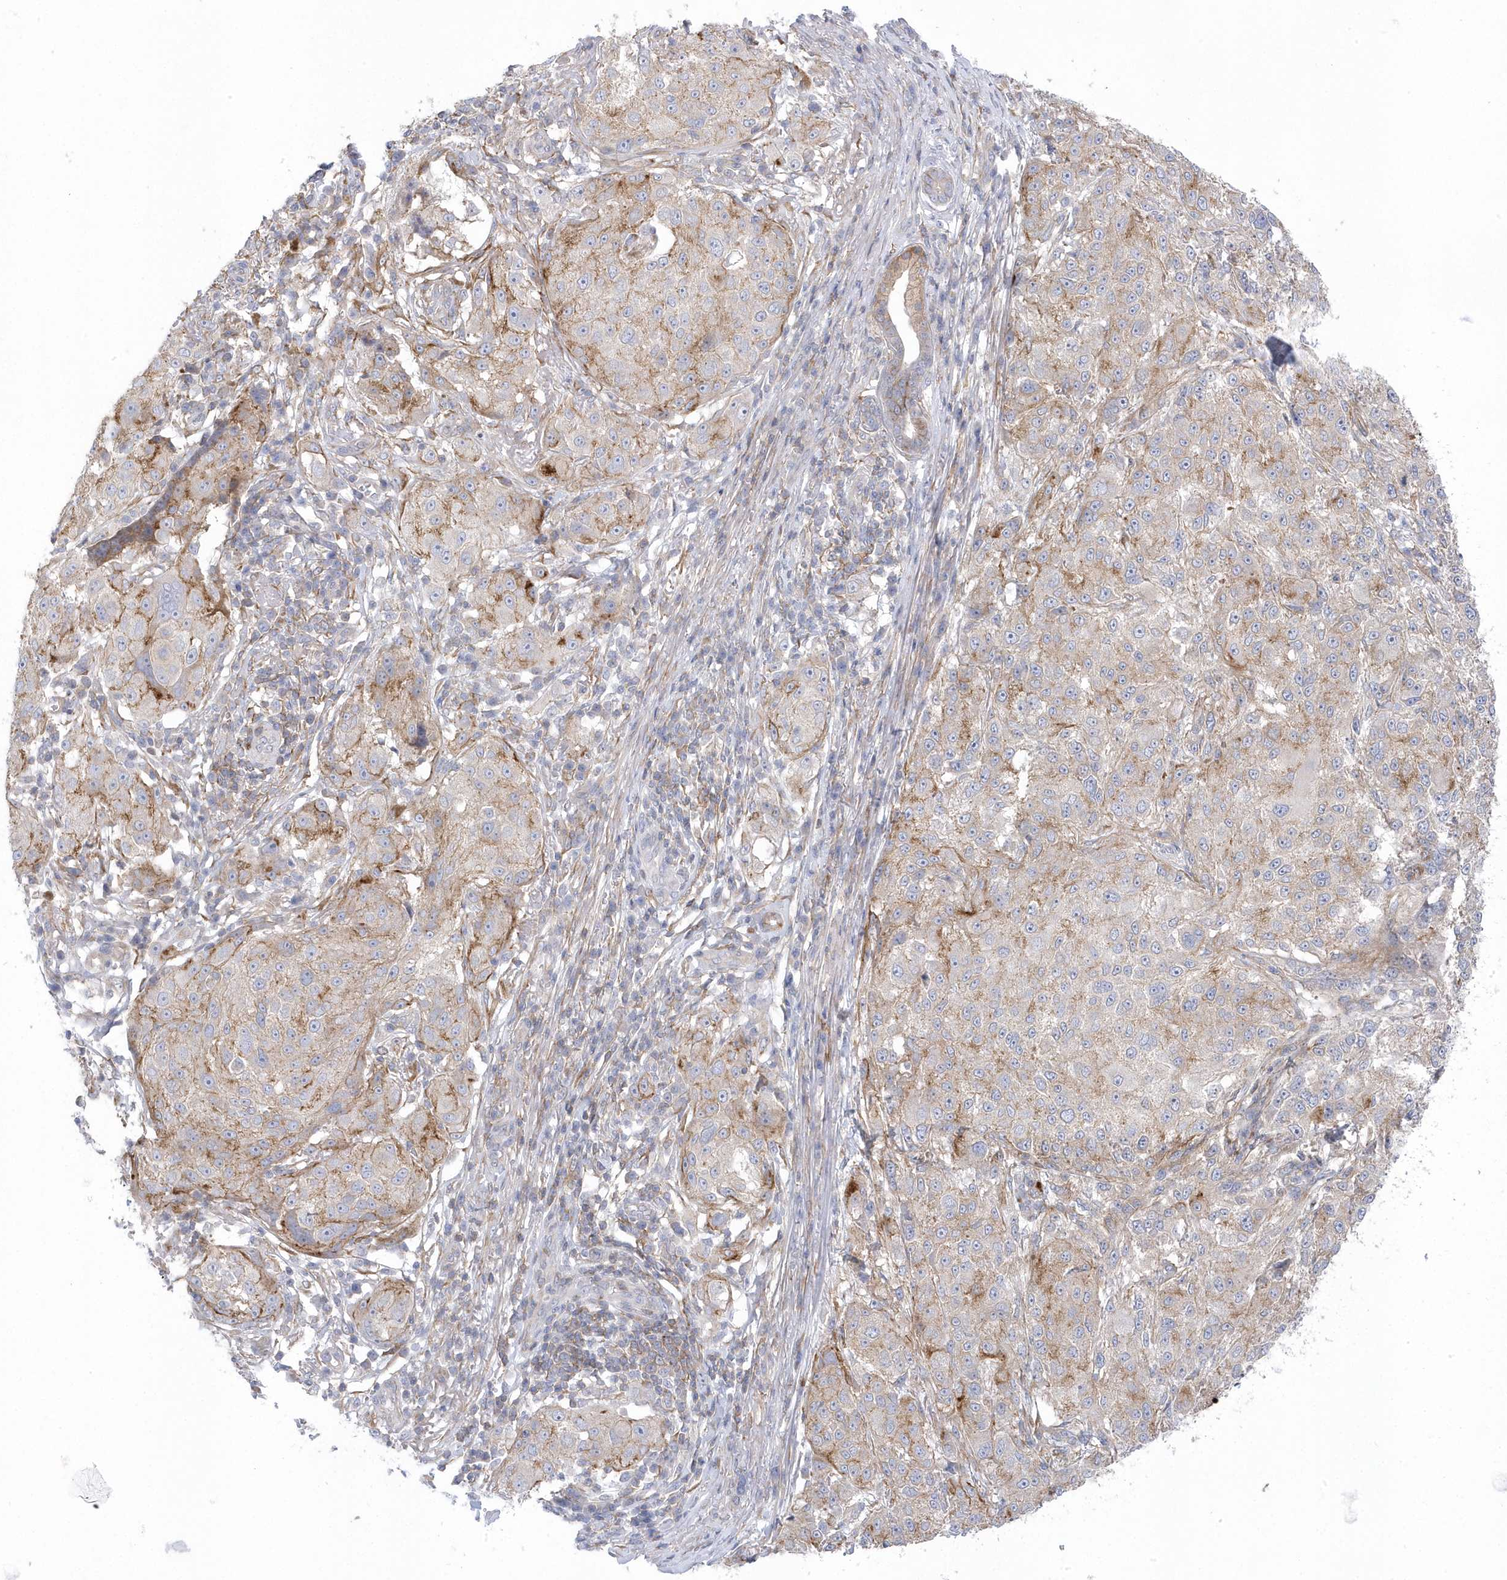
{"staining": {"intensity": "moderate", "quantity": "<25%", "location": "cytoplasmic/membranous"}, "tissue": "melanoma", "cell_type": "Tumor cells", "image_type": "cancer", "snomed": [{"axis": "morphology", "description": "Necrosis, NOS"}, {"axis": "morphology", "description": "Malignant melanoma, NOS"}, {"axis": "topography", "description": "Skin"}], "caption": "This histopathology image shows immunohistochemistry staining of melanoma, with low moderate cytoplasmic/membranous positivity in about <25% of tumor cells.", "gene": "ANAPC1", "patient": {"sex": "female", "age": 87}}